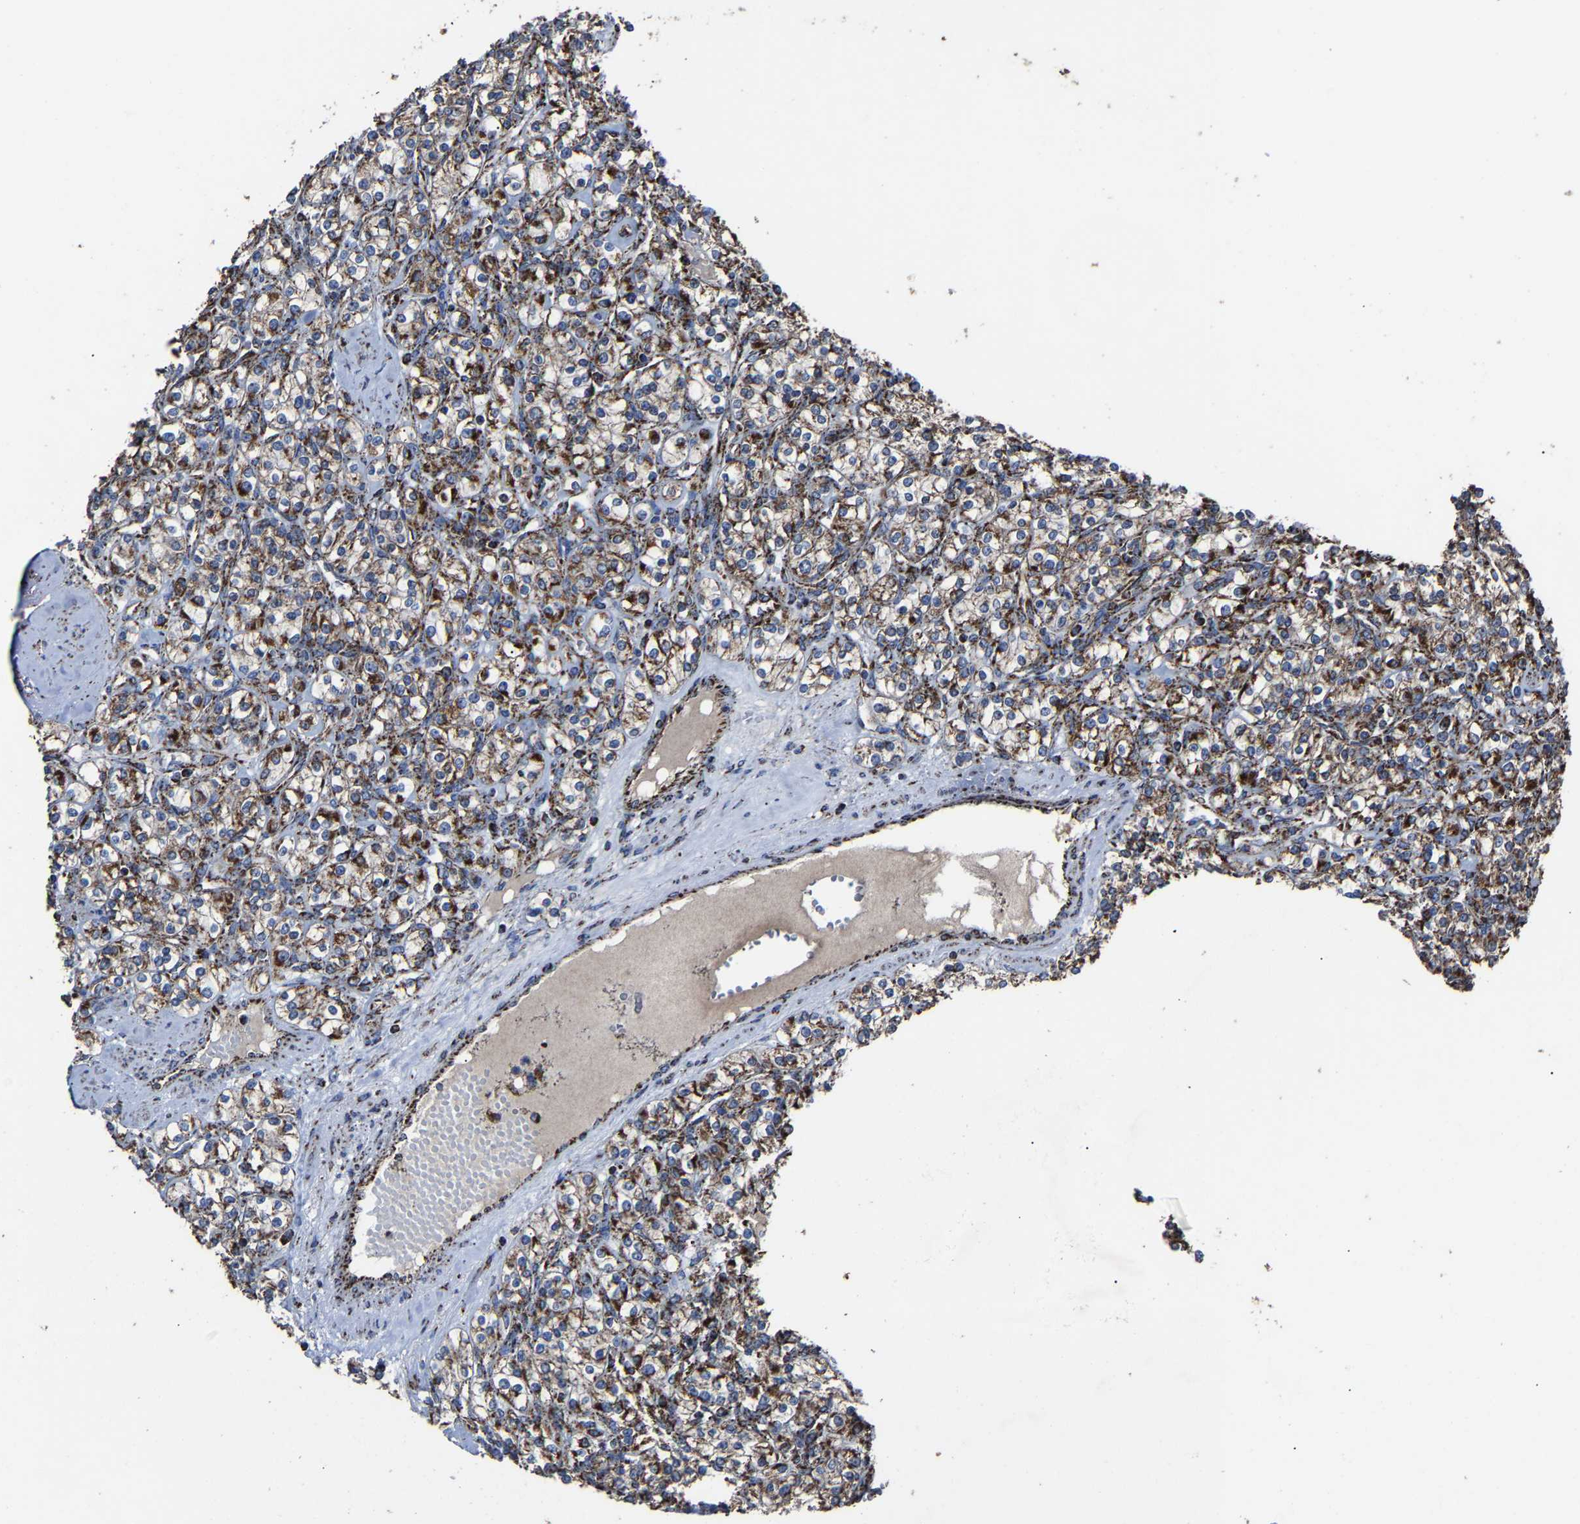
{"staining": {"intensity": "strong", "quantity": ">75%", "location": "cytoplasmic/membranous"}, "tissue": "renal cancer", "cell_type": "Tumor cells", "image_type": "cancer", "snomed": [{"axis": "morphology", "description": "Adenocarcinoma, NOS"}, {"axis": "topography", "description": "Kidney"}], "caption": "DAB (3,3'-diaminobenzidine) immunohistochemical staining of human adenocarcinoma (renal) displays strong cytoplasmic/membranous protein staining in approximately >75% of tumor cells. Using DAB (3,3'-diaminobenzidine) (brown) and hematoxylin (blue) stains, captured at high magnification using brightfield microscopy.", "gene": "NDUFV3", "patient": {"sex": "male", "age": 77}}